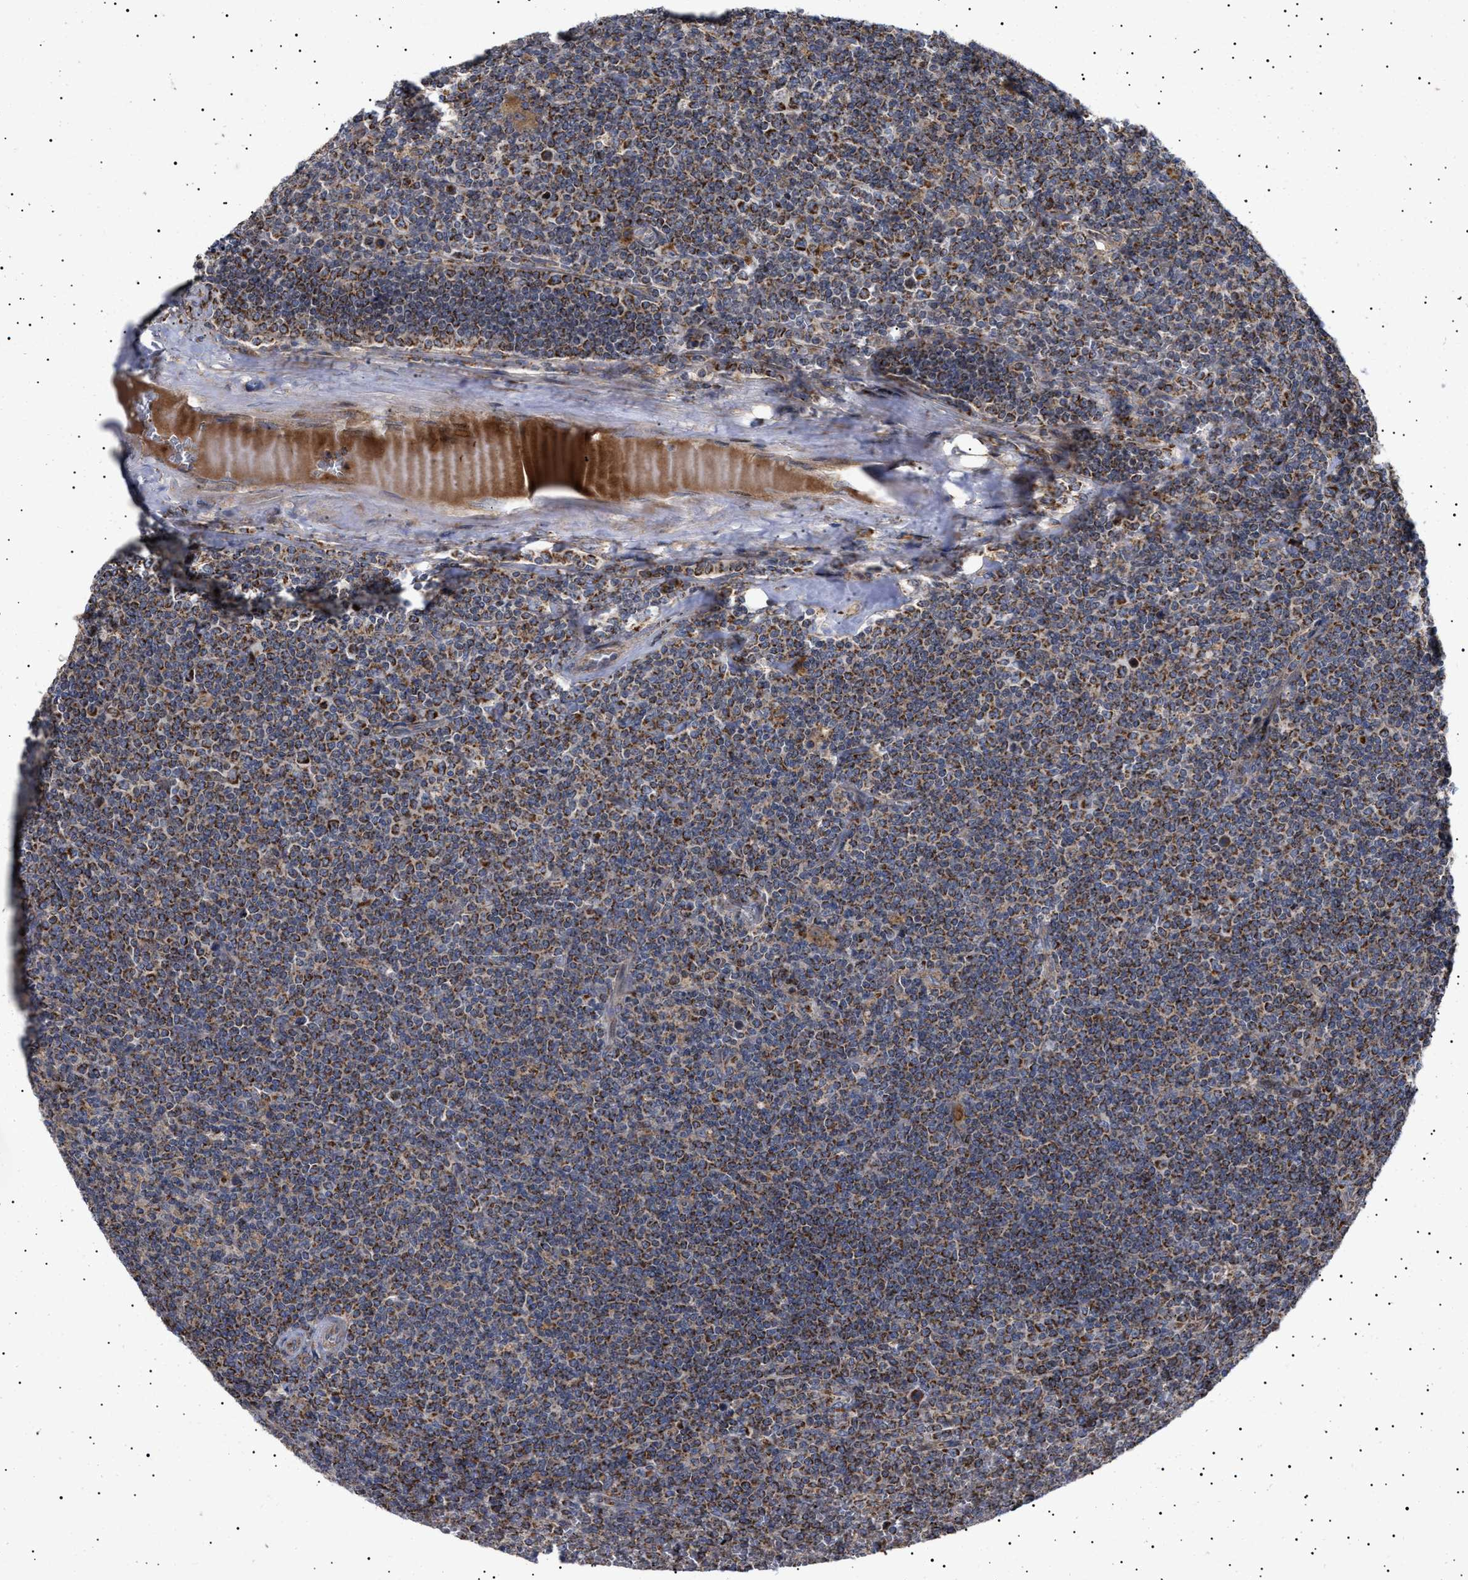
{"staining": {"intensity": "strong", "quantity": ">75%", "location": "cytoplasmic/membranous"}, "tissue": "lymphoma", "cell_type": "Tumor cells", "image_type": "cancer", "snomed": [{"axis": "morphology", "description": "Malignant lymphoma, non-Hodgkin's type, Low grade"}, {"axis": "topography", "description": "Spleen"}], "caption": "Lymphoma stained for a protein demonstrates strong cytoplasmic/membranous positivity in tumor cells.", "gene": "MRPL10", "patient": {"sex": "female", "age": 19}}